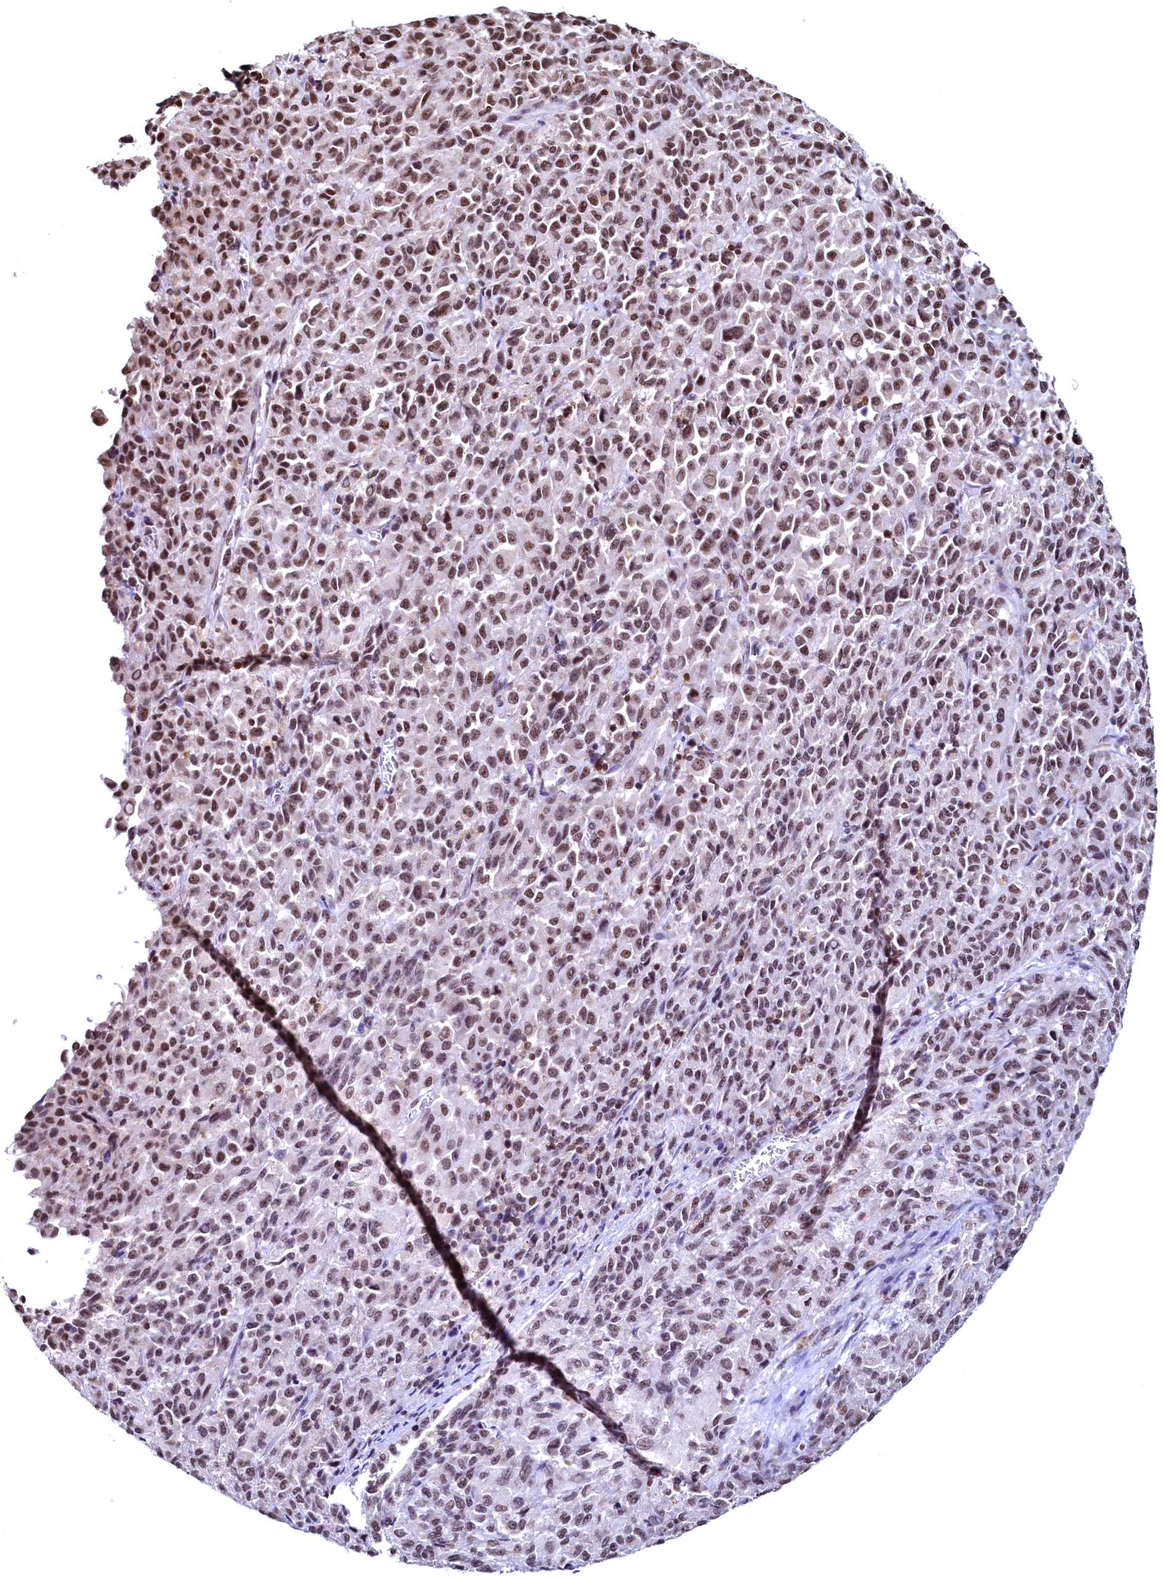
{"staining": {"intensity": "moderate", "quantity": "25%-75%", "location": "nuclear"}, "tissue": "melanoma", "cell_type": "Tumor cells", "image_type": "cancer", "snomed": [{"axis": "morphology", "description": "Malignant melanoma, Metastatic site"}, {"axis": "topography", "description": "Lung"}], "caption": "DAB immunohistochemical staining of malignant melanoma (metastatic site) exhibits moderate nuclear protein staining in about 25%-75% of tumor cells.", "gene": "RSRC2", "patient": {"sex": "male", "age": 64}}